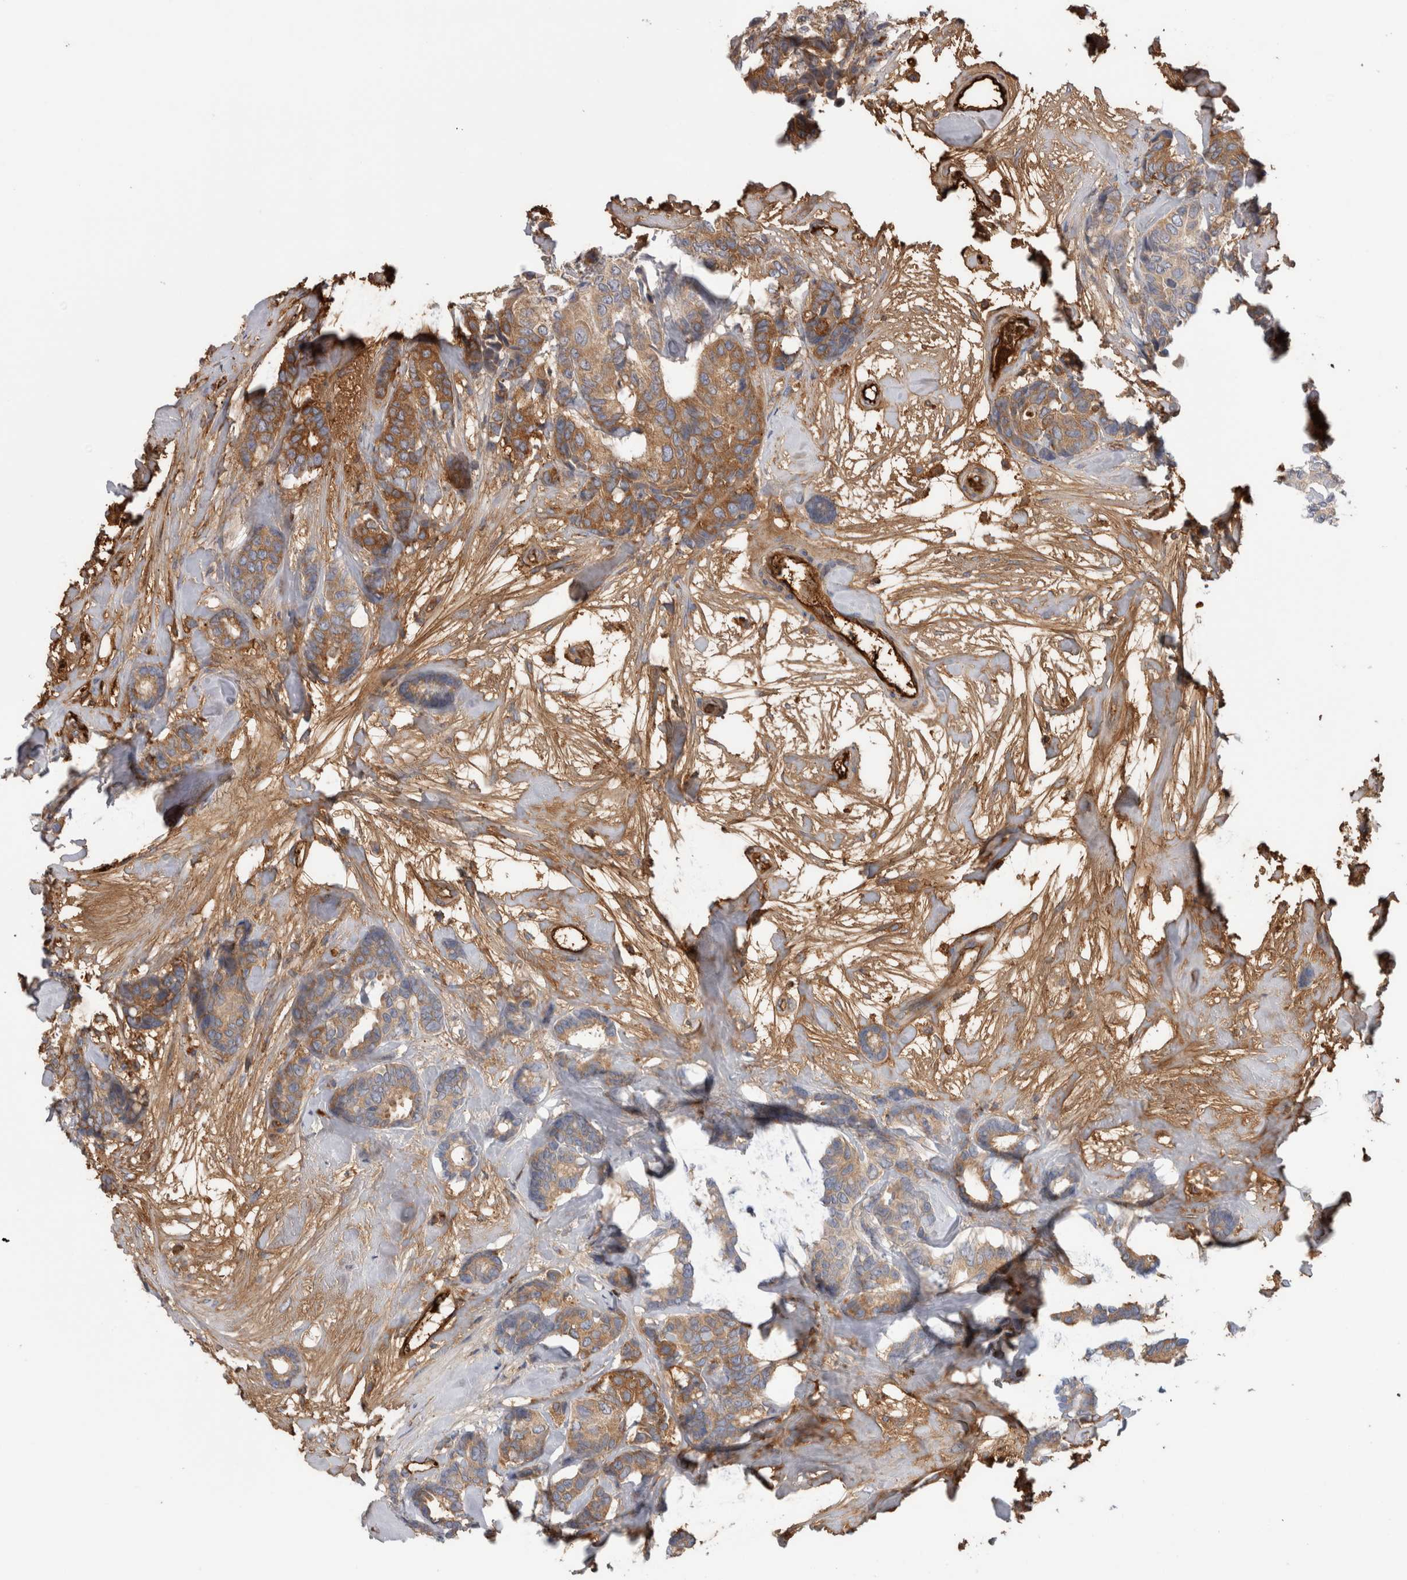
{"staining": {"intensity": "moderate", "quantity": ">75%", "location": "cytoplasmic/membranous"}, "tissue": "breast cancer", "cell_type": "Tumor cells", "image_type": "cancer", "snomed": [{"axis": "morphology", "description": "Duct carcinoma"}, {"axis": "topography", "description": "Breast"}], "caption": "Immunohistochemical staining of human invasive ductal carcinoma (breast) demonstrates medium levels of moderate cytoplasmic/membranous staining in about >75% of tumor cells.", "gene": "TBCE", "patient": {"sex": "female", "age": 87}}